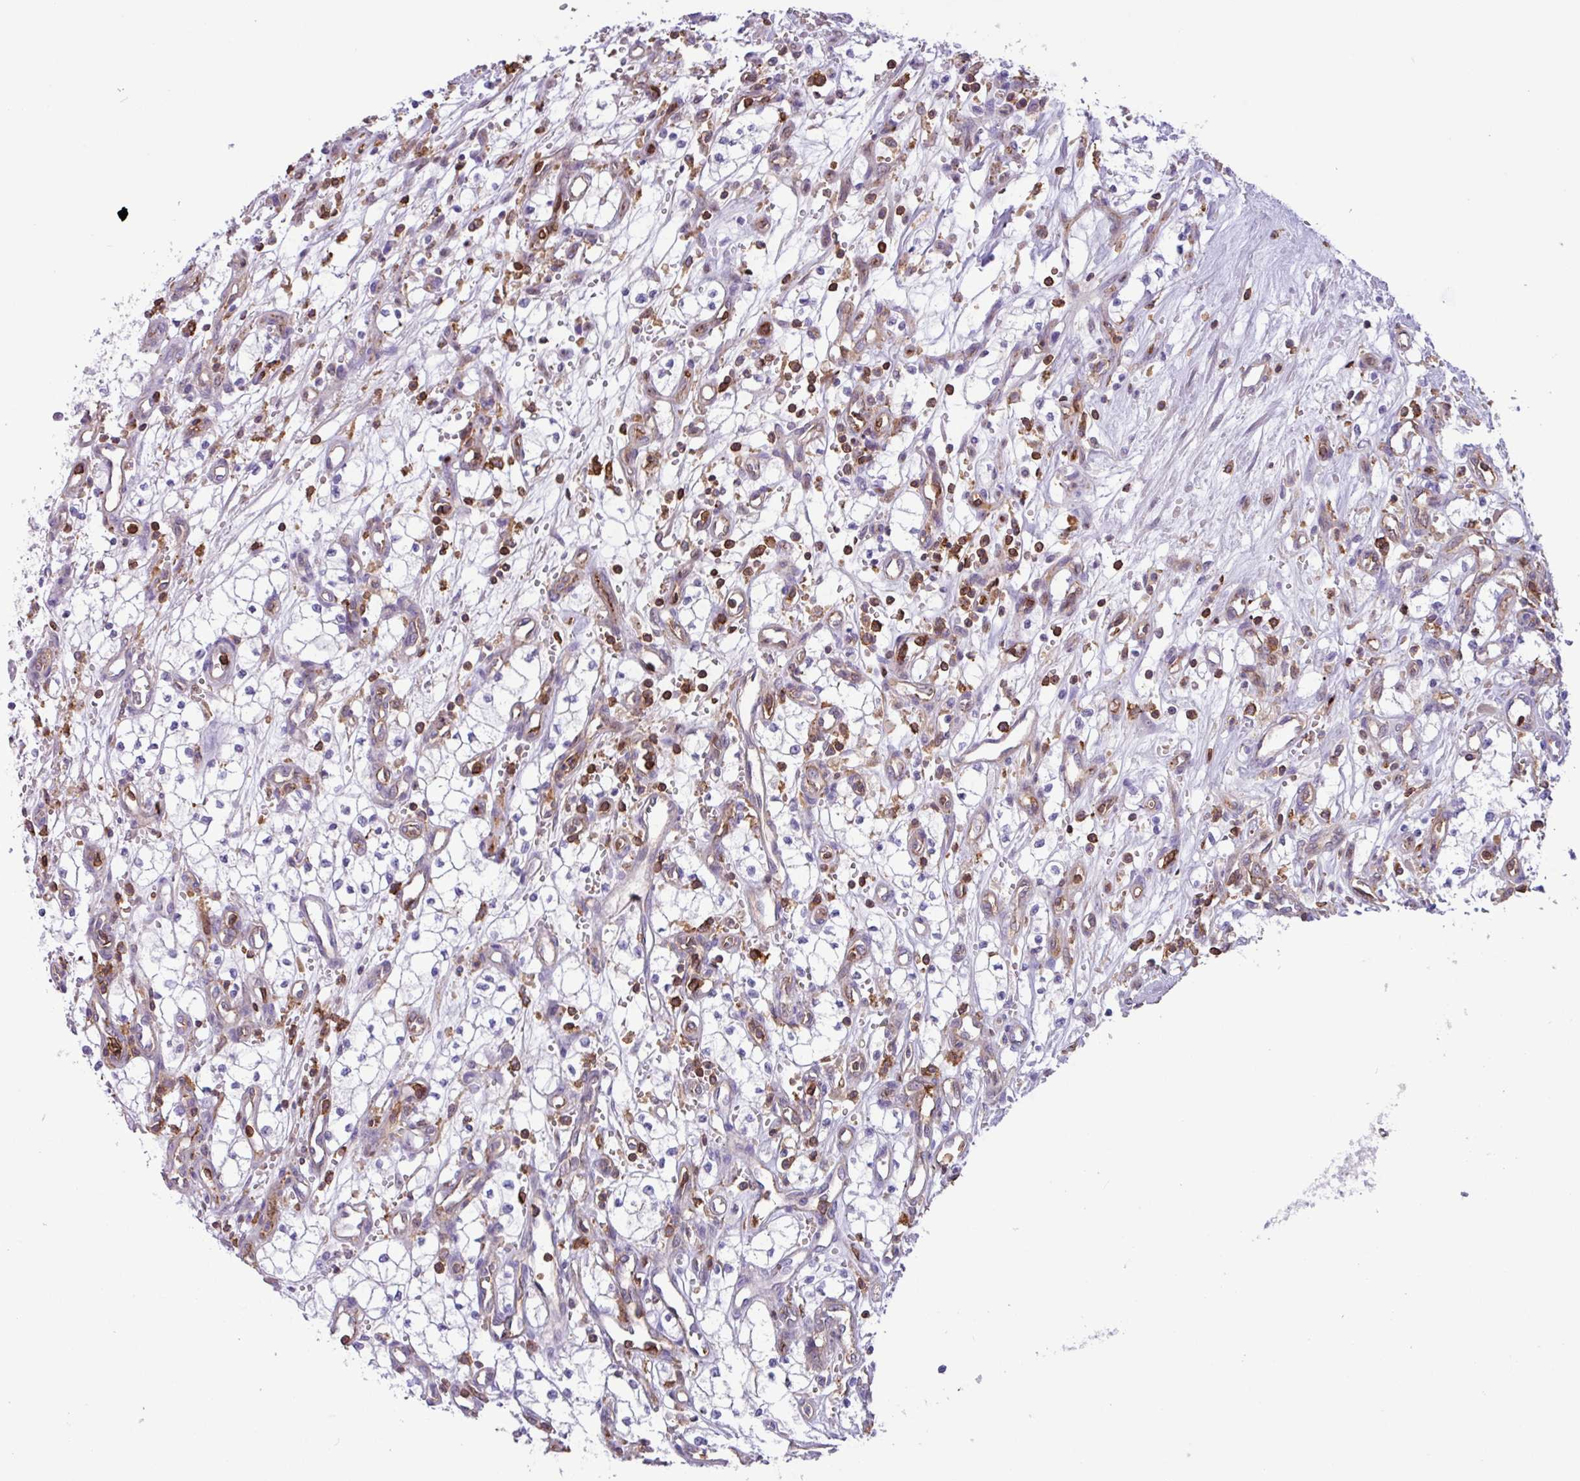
{"staining": {"intensity": "negative", "quantity": "none", "location": "none"}, "tissue": "renal cancer", "cell_type": "Tumor cells", "image_type": "cancer", "snomed": [{"axis": "morphology", "description": "Adenocarcinoma, NOS"}, {"axis": "topography", "description": "Kidney"}], "caption": "A photomicrograph of human renal cancer (adenocarcinoma) is negative for staining in tumor cells.", "gene": "PPP1R18", "patient": {"sex": "male", "age": 59}}